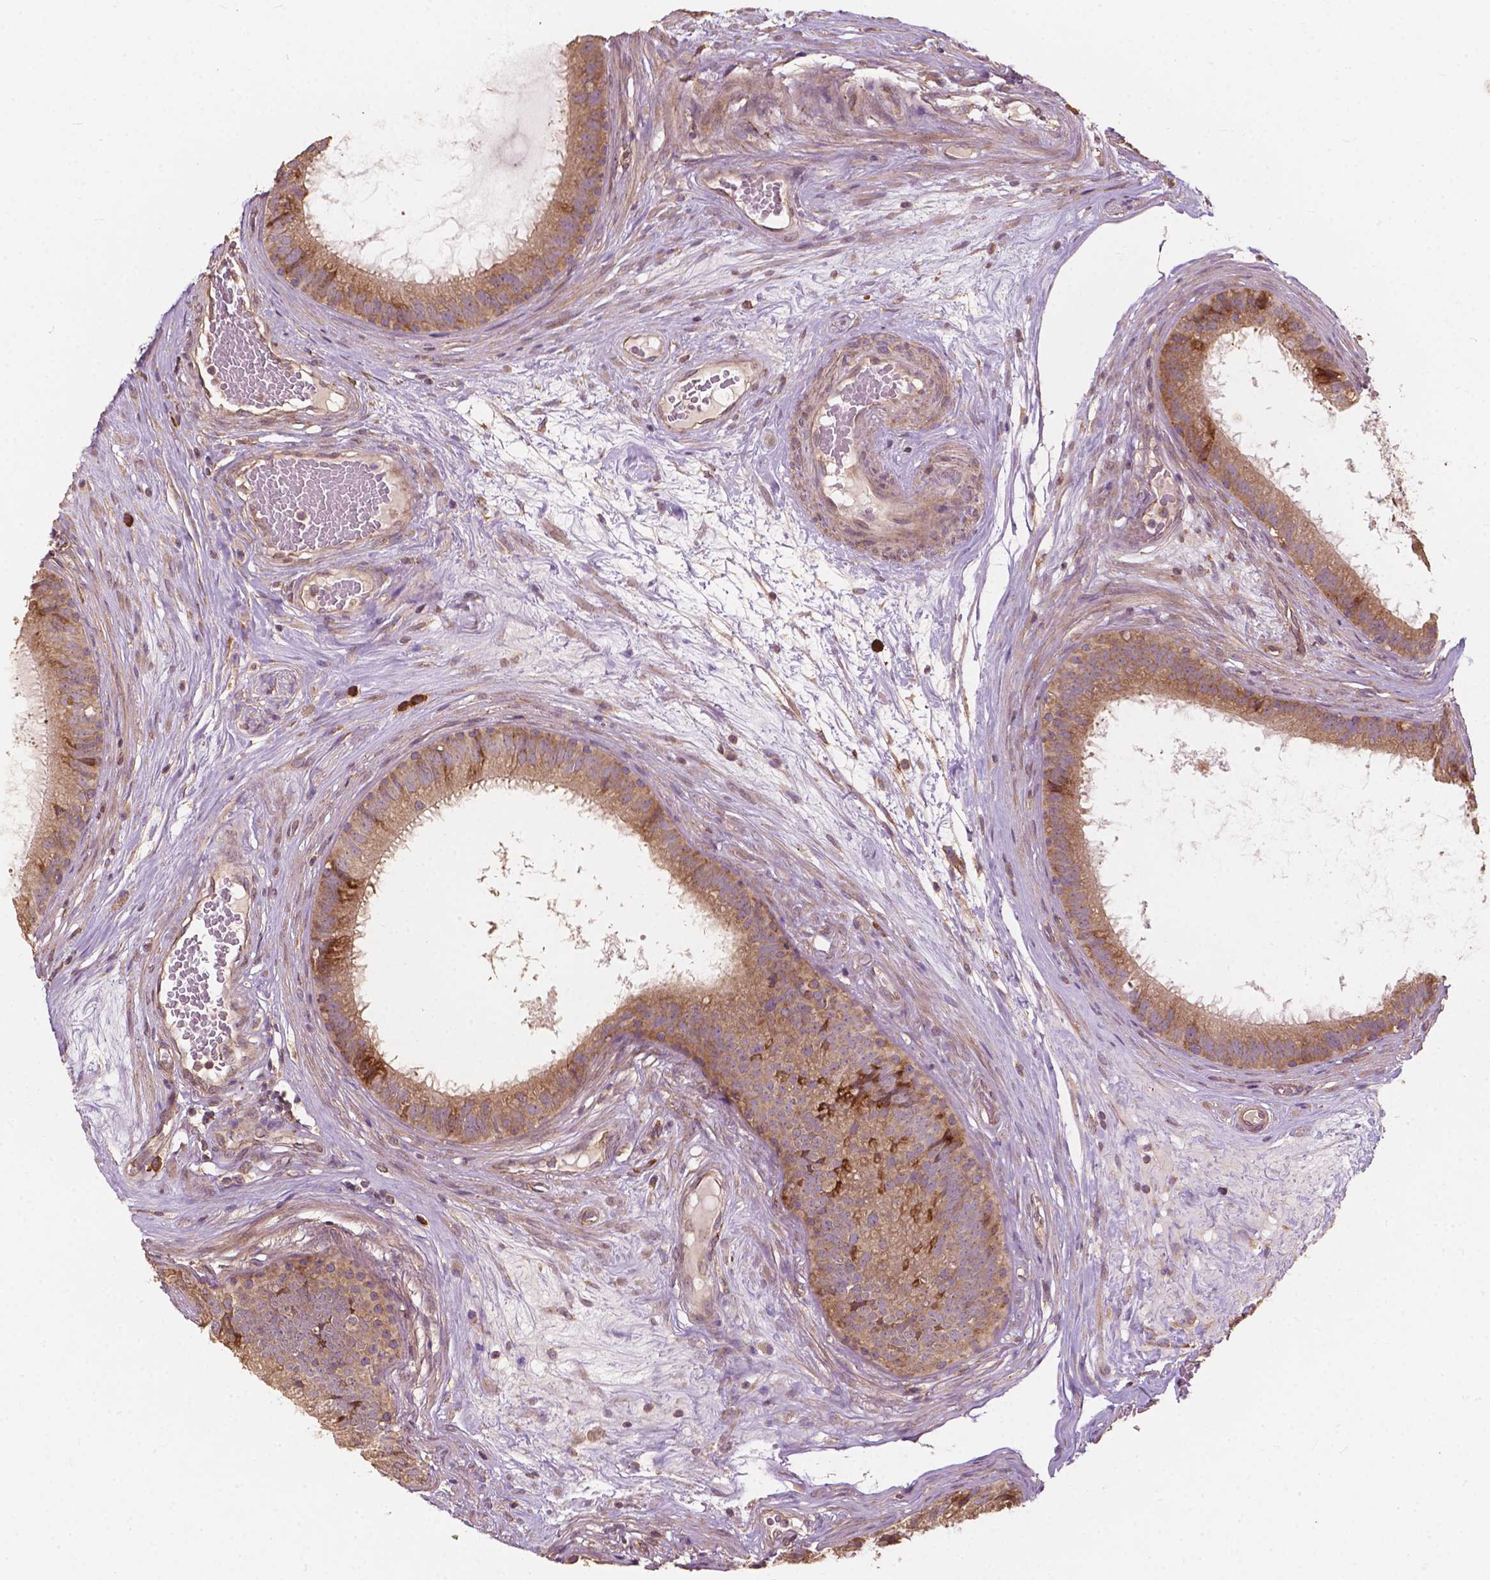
{"staining": {"intensity": "moderate", "quantity": "25%-75%", "location": "cytoplasmic/membranous"}, "tissue": "epididymis", "cell_type": "Glandular cells", "image_type": "normal", "snomed": [{"axis": "morphology", "description": "Normal tissue, NOS"}, {"axis": "topography", "description": "Epididymis"}], "caption": "DAB (3,3'-diaminobenzidine) immunohistochemical staining of normal epididymis displays moderate cytoplasmic/membranous protein staining in about 25%-75% of glandular cells. (brown staining indicates protein expression, while blue staining denotes nuclei).", "gene": "G3BP1", "patient": {"sex": "male", "age": 59}}